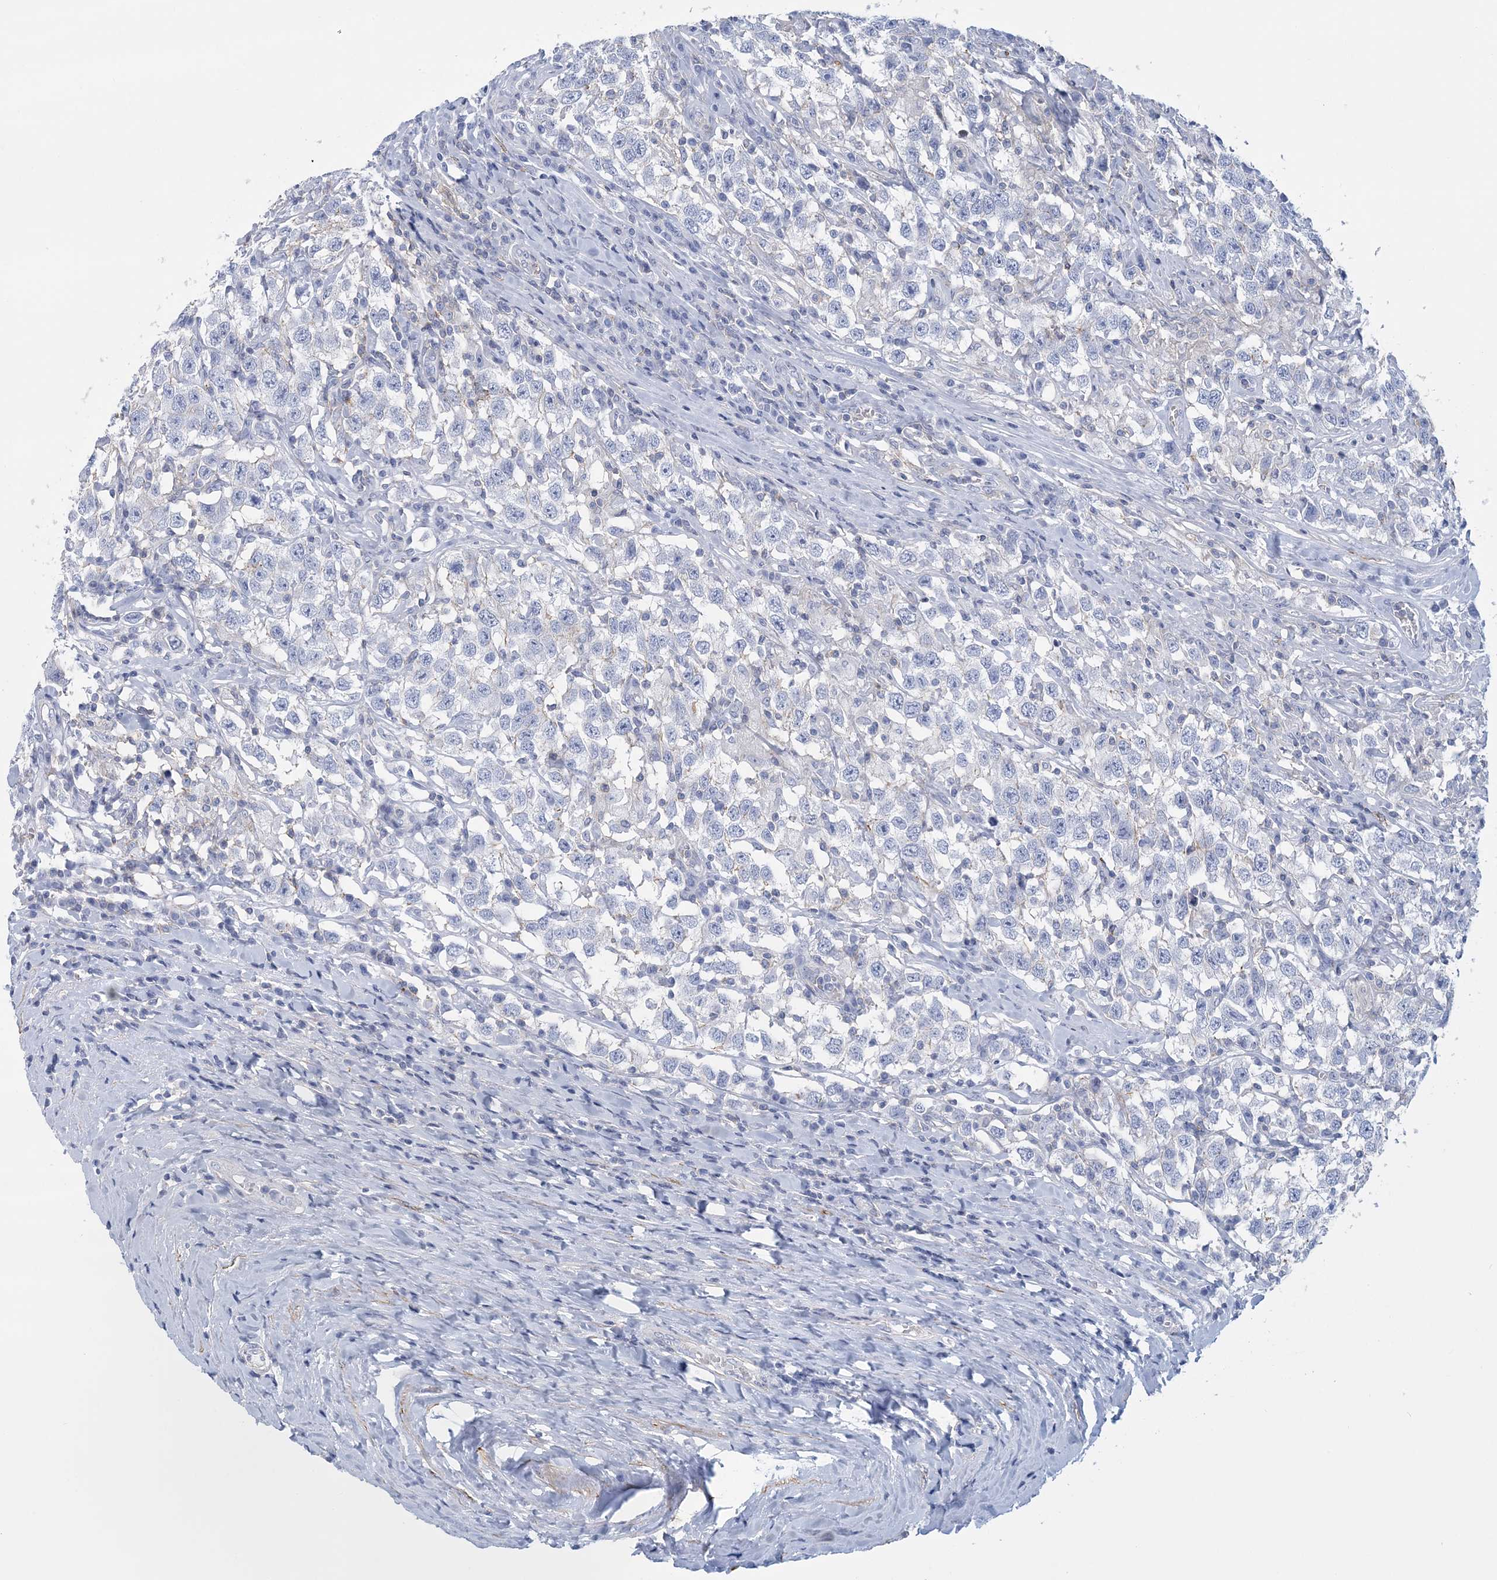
{"staining": {"intensity": "negative", "quantity": "none", "location": "none"}, "tissue": "testis cancer", "cell_type": "Tumor cells", "image_type": "cancer", "snomed": [{"axis": "morphology", "description": "Seminoma, NOS"}, {"axis": "topography", "description": "Testis"}], "caption": "DAB (3,3'-diaminobenzidine) immunohistochemical staining of testis seminoma exhibits no significant expression in tumor cells. (Brightfield microscopy of DAB (3,3'-diaminobenzidine) immunohistochemistry (IHC) at high magnification).", "gene": "C11orf21", "patient": {"sex": "male", "age": 41}}